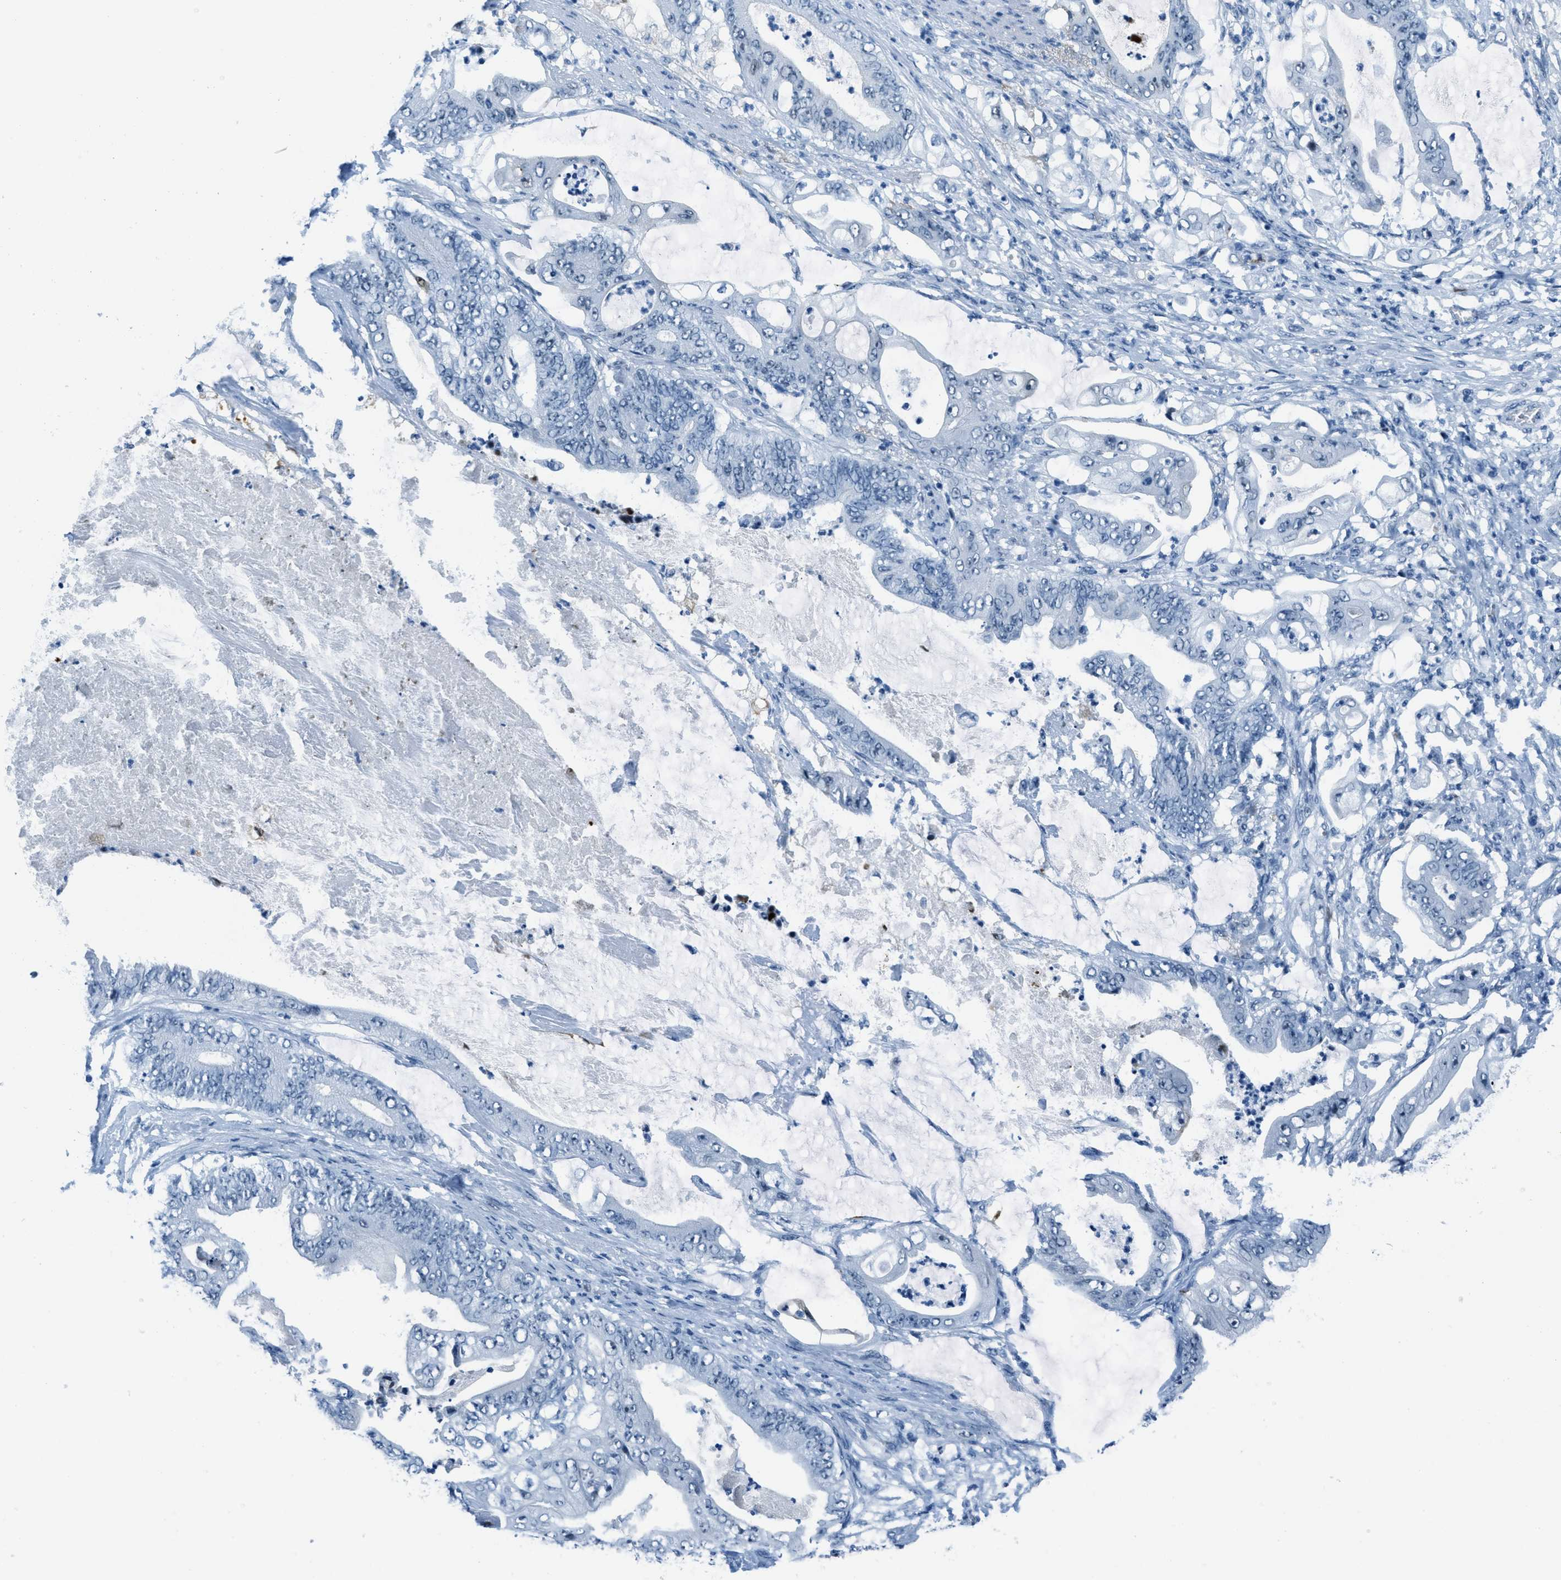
{"staining": {"intensity": "negative", "quantity": "none", "location": "none"}, "tissue": "stomach cancer", "cell_type": "Tumor cells", "image_type": "cancer", "snomed": [{"axis": "morphology", "description": "Adenocarcinoma, NOS"}, {"axis": "topography", "description": "Stomach"}], "caption": "Immunohistochemistry photomicrograph of neoplastic tissue: human stomach adenocarcinoma stained with DAB exhibits no significant protein positivity in tumor cells.", "gene": "PLA2G2A", "patient": {"sex": "female", "age": 73}}